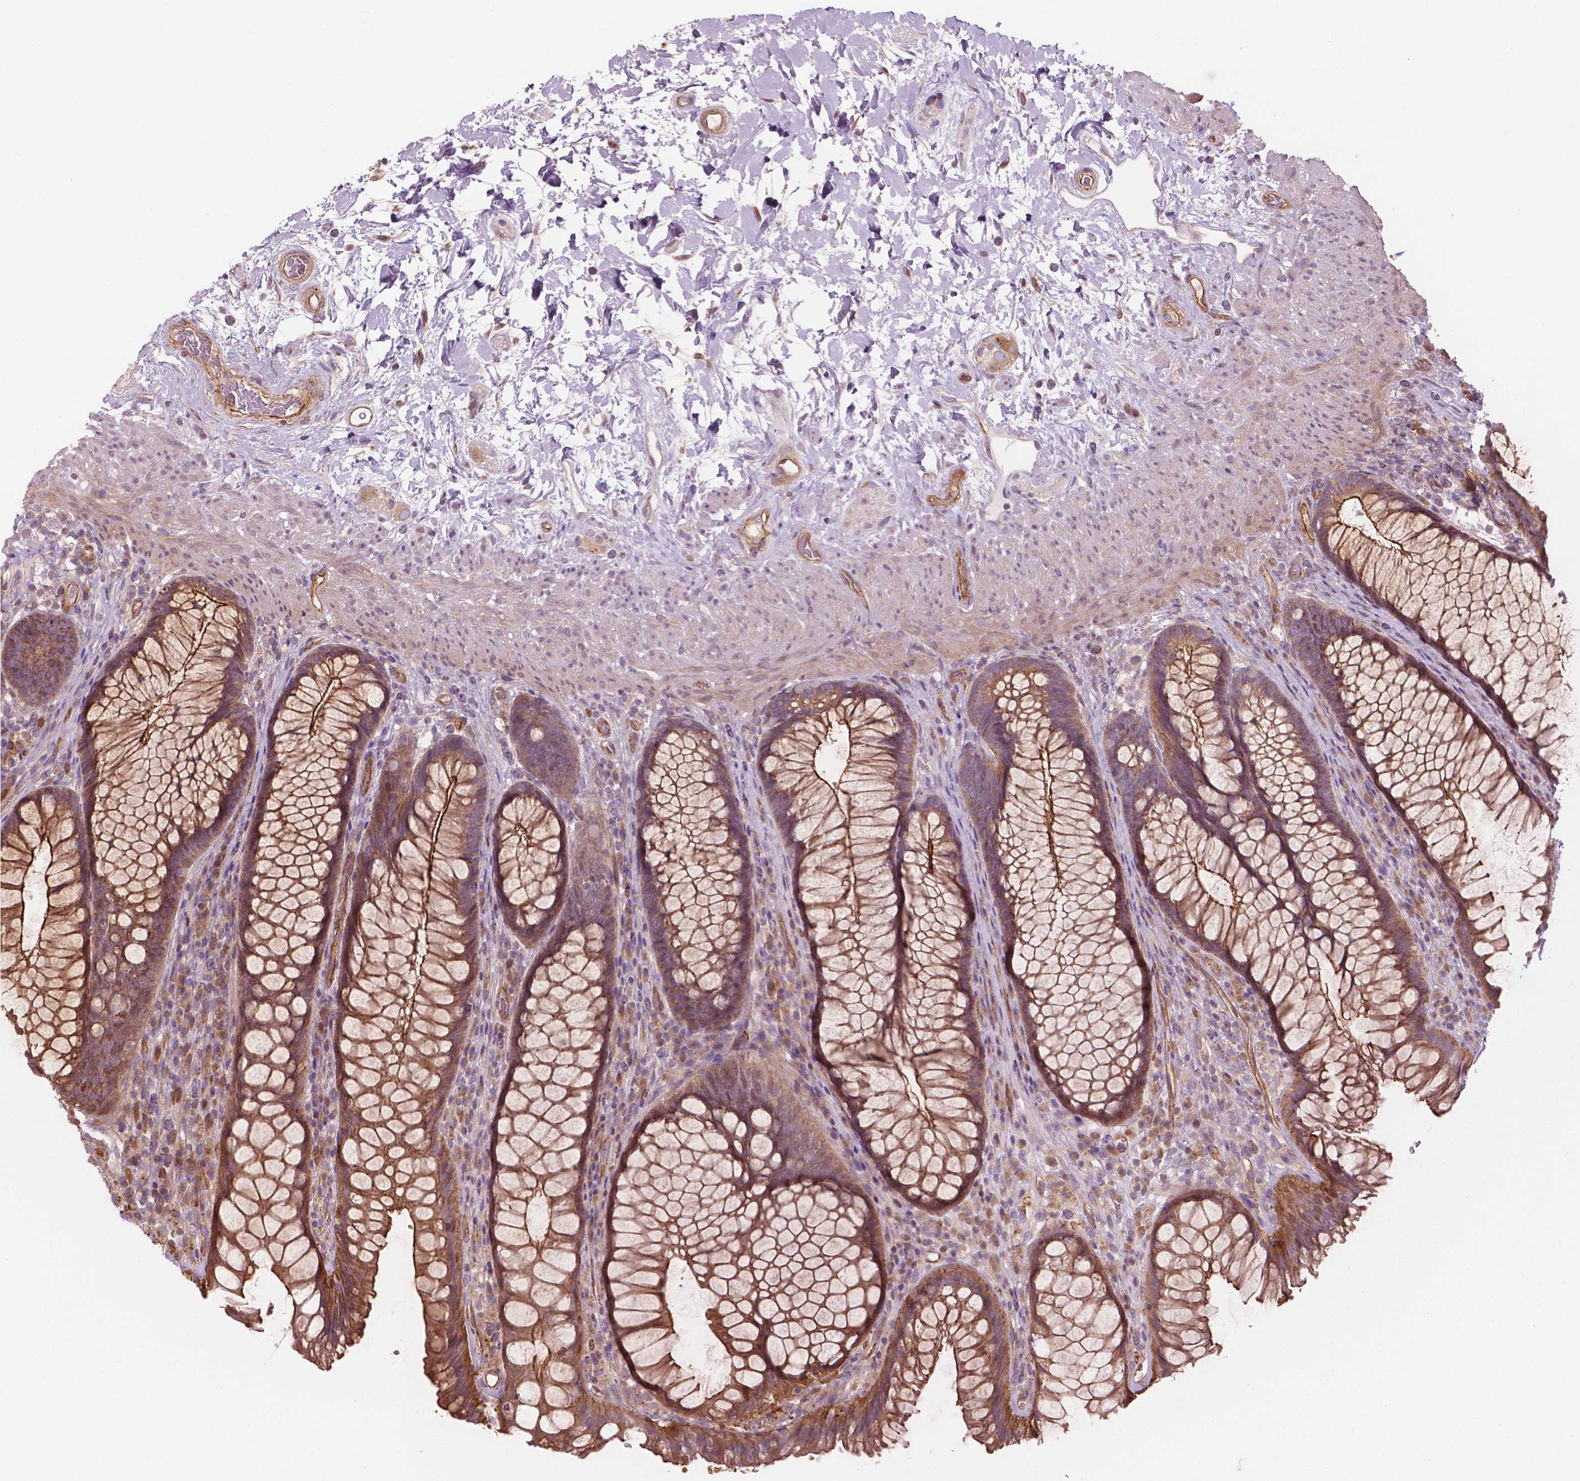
{"staining": {"intensity": "moderate", "quantity": ">75%", "location": "cytoplasmic/membranous"}, "tissue": "rectum", "cell_type": "Glandular cells", "image_type": "normal", "snomed": [{"axis": "morphology", "description": "Normal tissue, NOS"}, {"axis": "topography", "description": "Smooth muscle"}, {"axis": "topography", "description": "Rectum"}], "caption": "This is a photomicrograph of IHC staining of benign rectum, which shows moderate staining in the cytoplasmic/membranous of glandular cells.", "gene": "SURF4", "patient": {"sex": "male", "age": 53}}